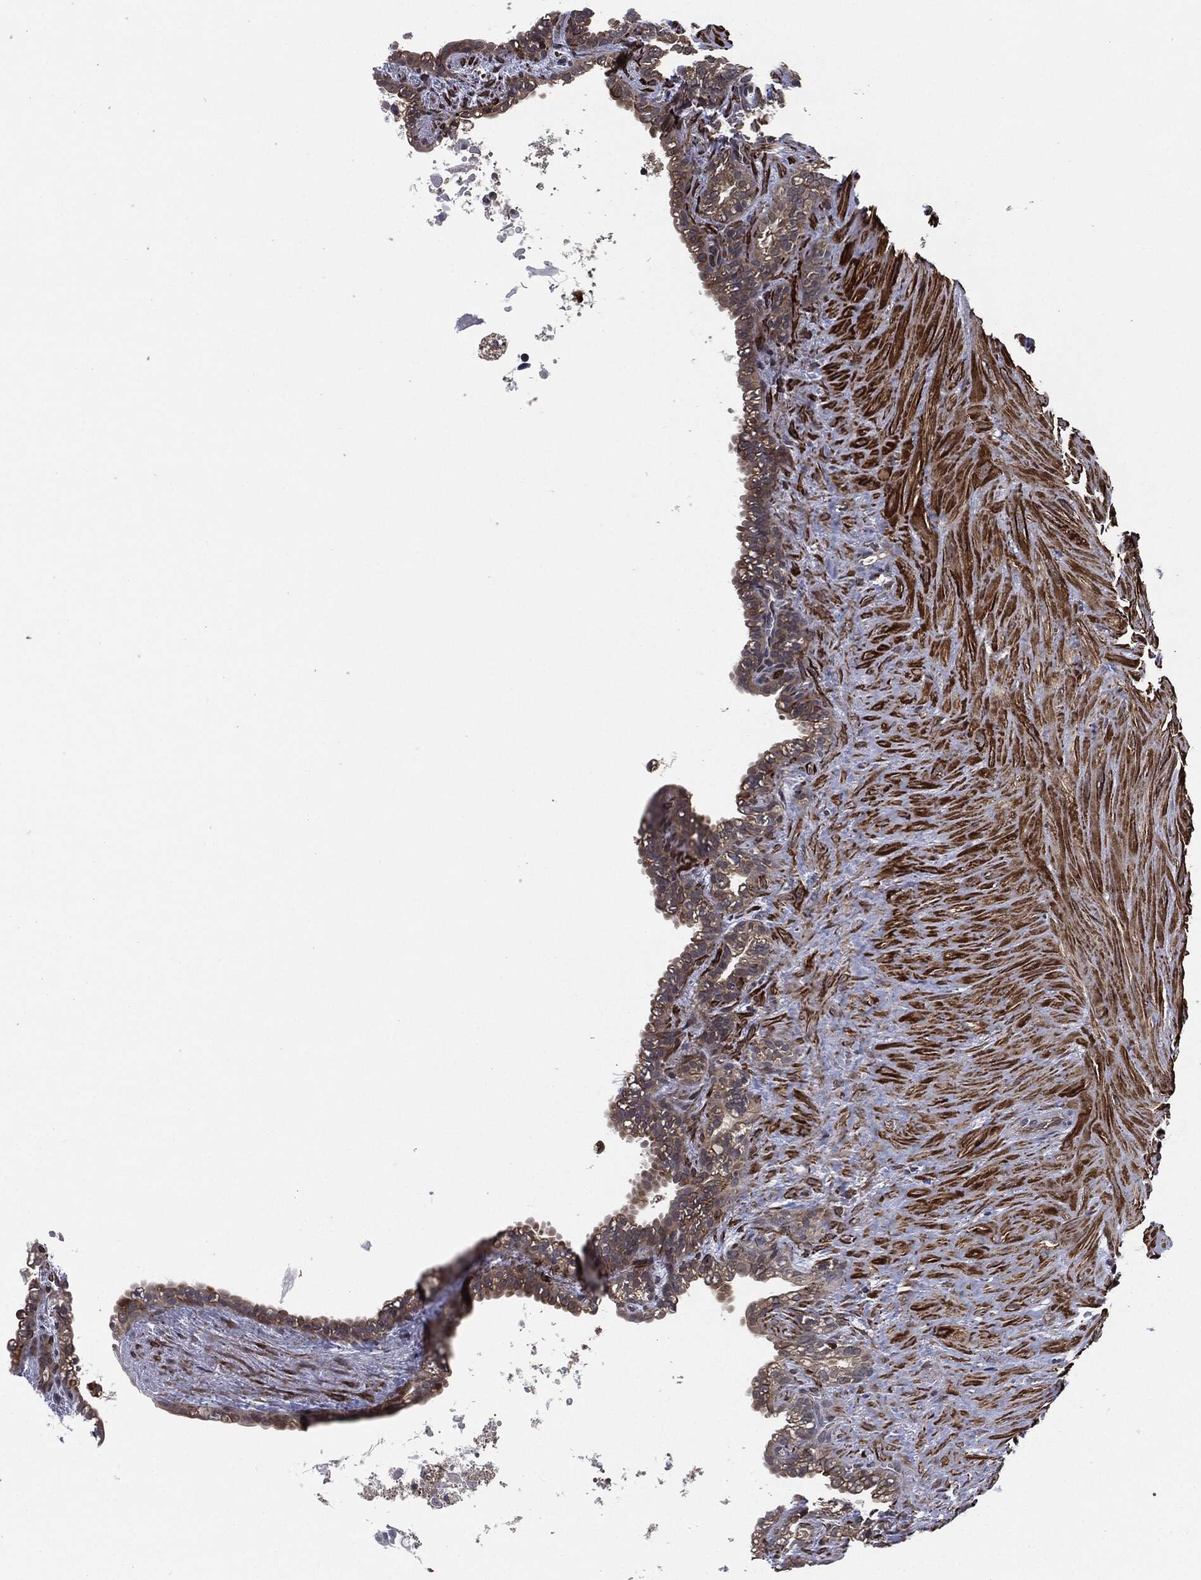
{"staining": {"intensity": "weak", "quantity": "25%-75%", "location": "cytoplasmic/membranous"}, "tissue": "seminal vesicle", "cell_type": "Glandular cells", "image_type": "normal", "snomed": [{"axis": "morphology", "description": "Normal tissue, NOS"}, {"axis": "morphology", "description": "Urothelial carcinoma, NOS"}, {"axis": "topography", "description": "Urinary bladder"}, {"axis": "topography", "description": "Seminal veicle"}], "caption": "High-magnification brightfield microscopy of unremarkable seminal vesicle stained with DAB (brown) and counterstained with hematoxylin (blue). glandular cells exhibit weak cytoplasmic/membranous expression is identified in about25%-75% of cells.", "gene": "UBR1", "patient": {"sex": "male", "age": 76}}